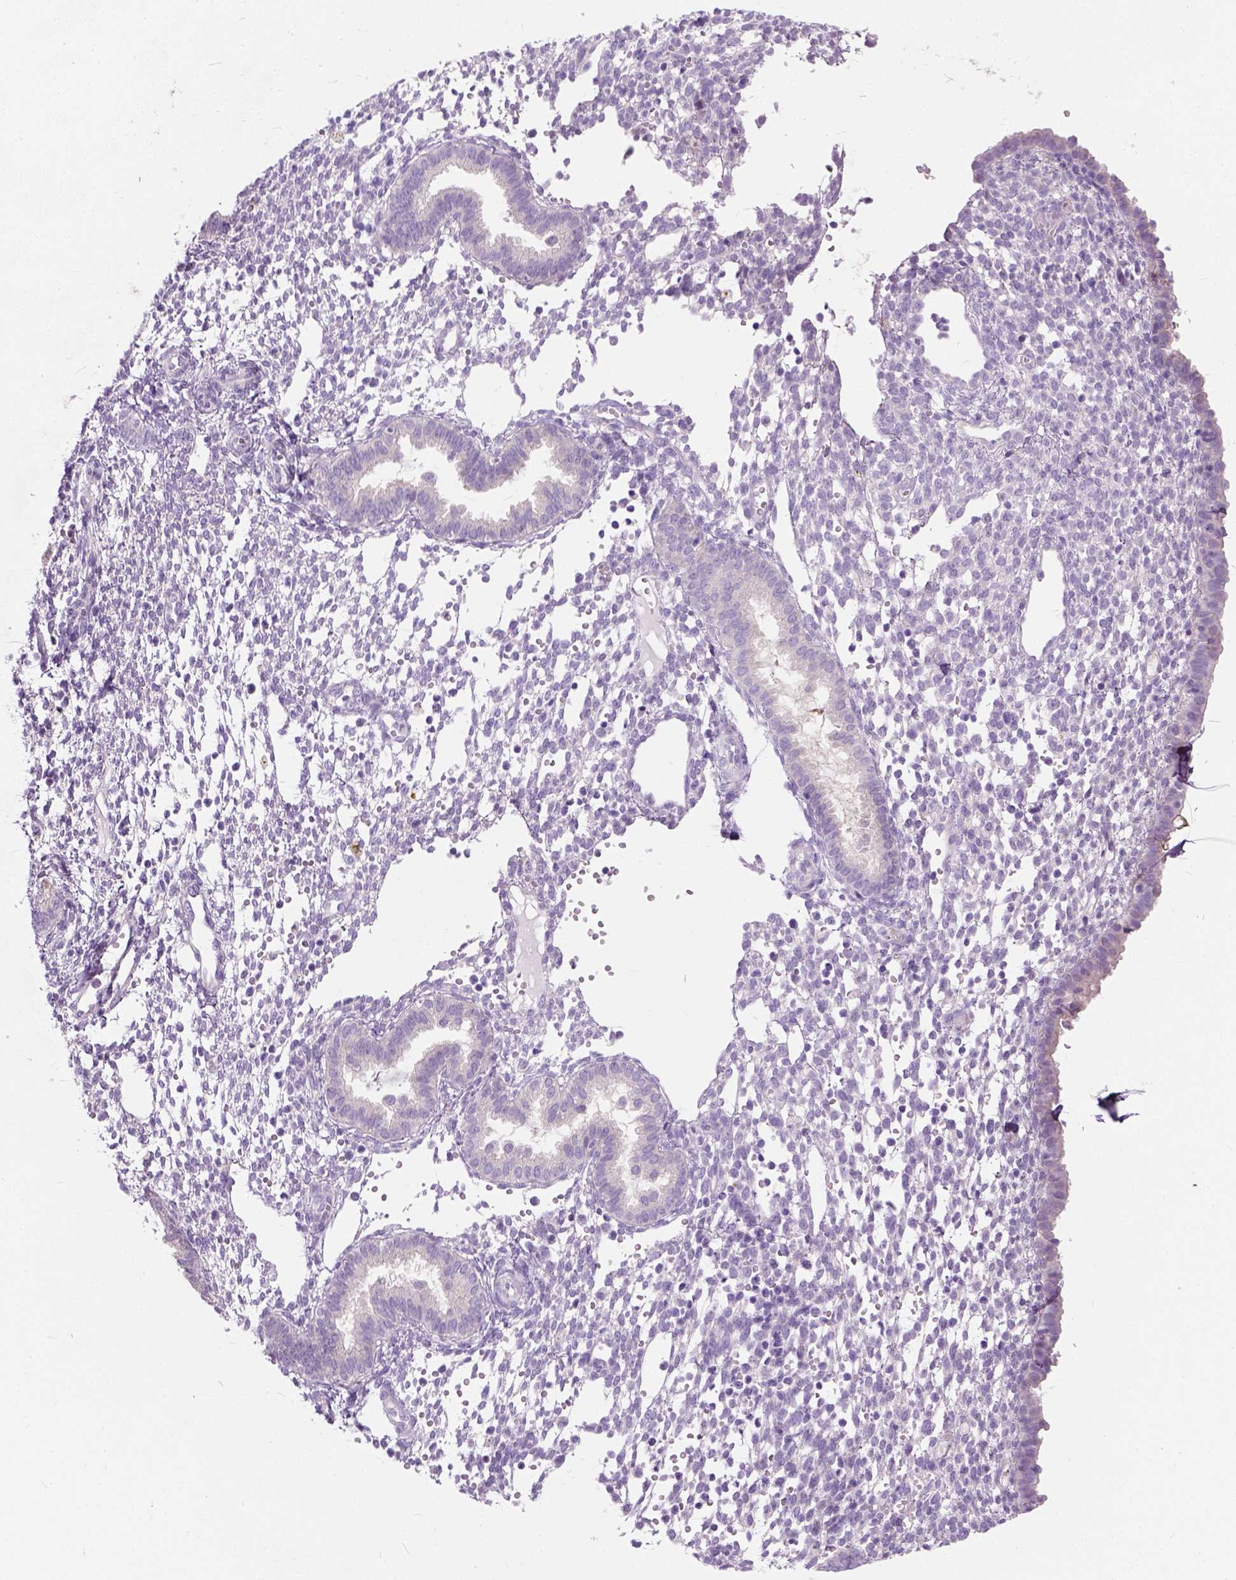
{"staining": {"intensity": "negative", "quantity": "none", "location": "none"}, "tissue": "endometrium", "cell_type": "Cells in endometrial stroma", "image_type": "normal", "snomed": [{"axis": "morphology", "description": "Normal tissue, NOS"}, {"axis": "topography", "description": "Endometrium"}], "caption": "This is an IHC image of benign human endometrium. There is no positivity in cells in endometrial stroma.", "gene": "TRIM72", "patient": {"sex": "female", "age": 36}}